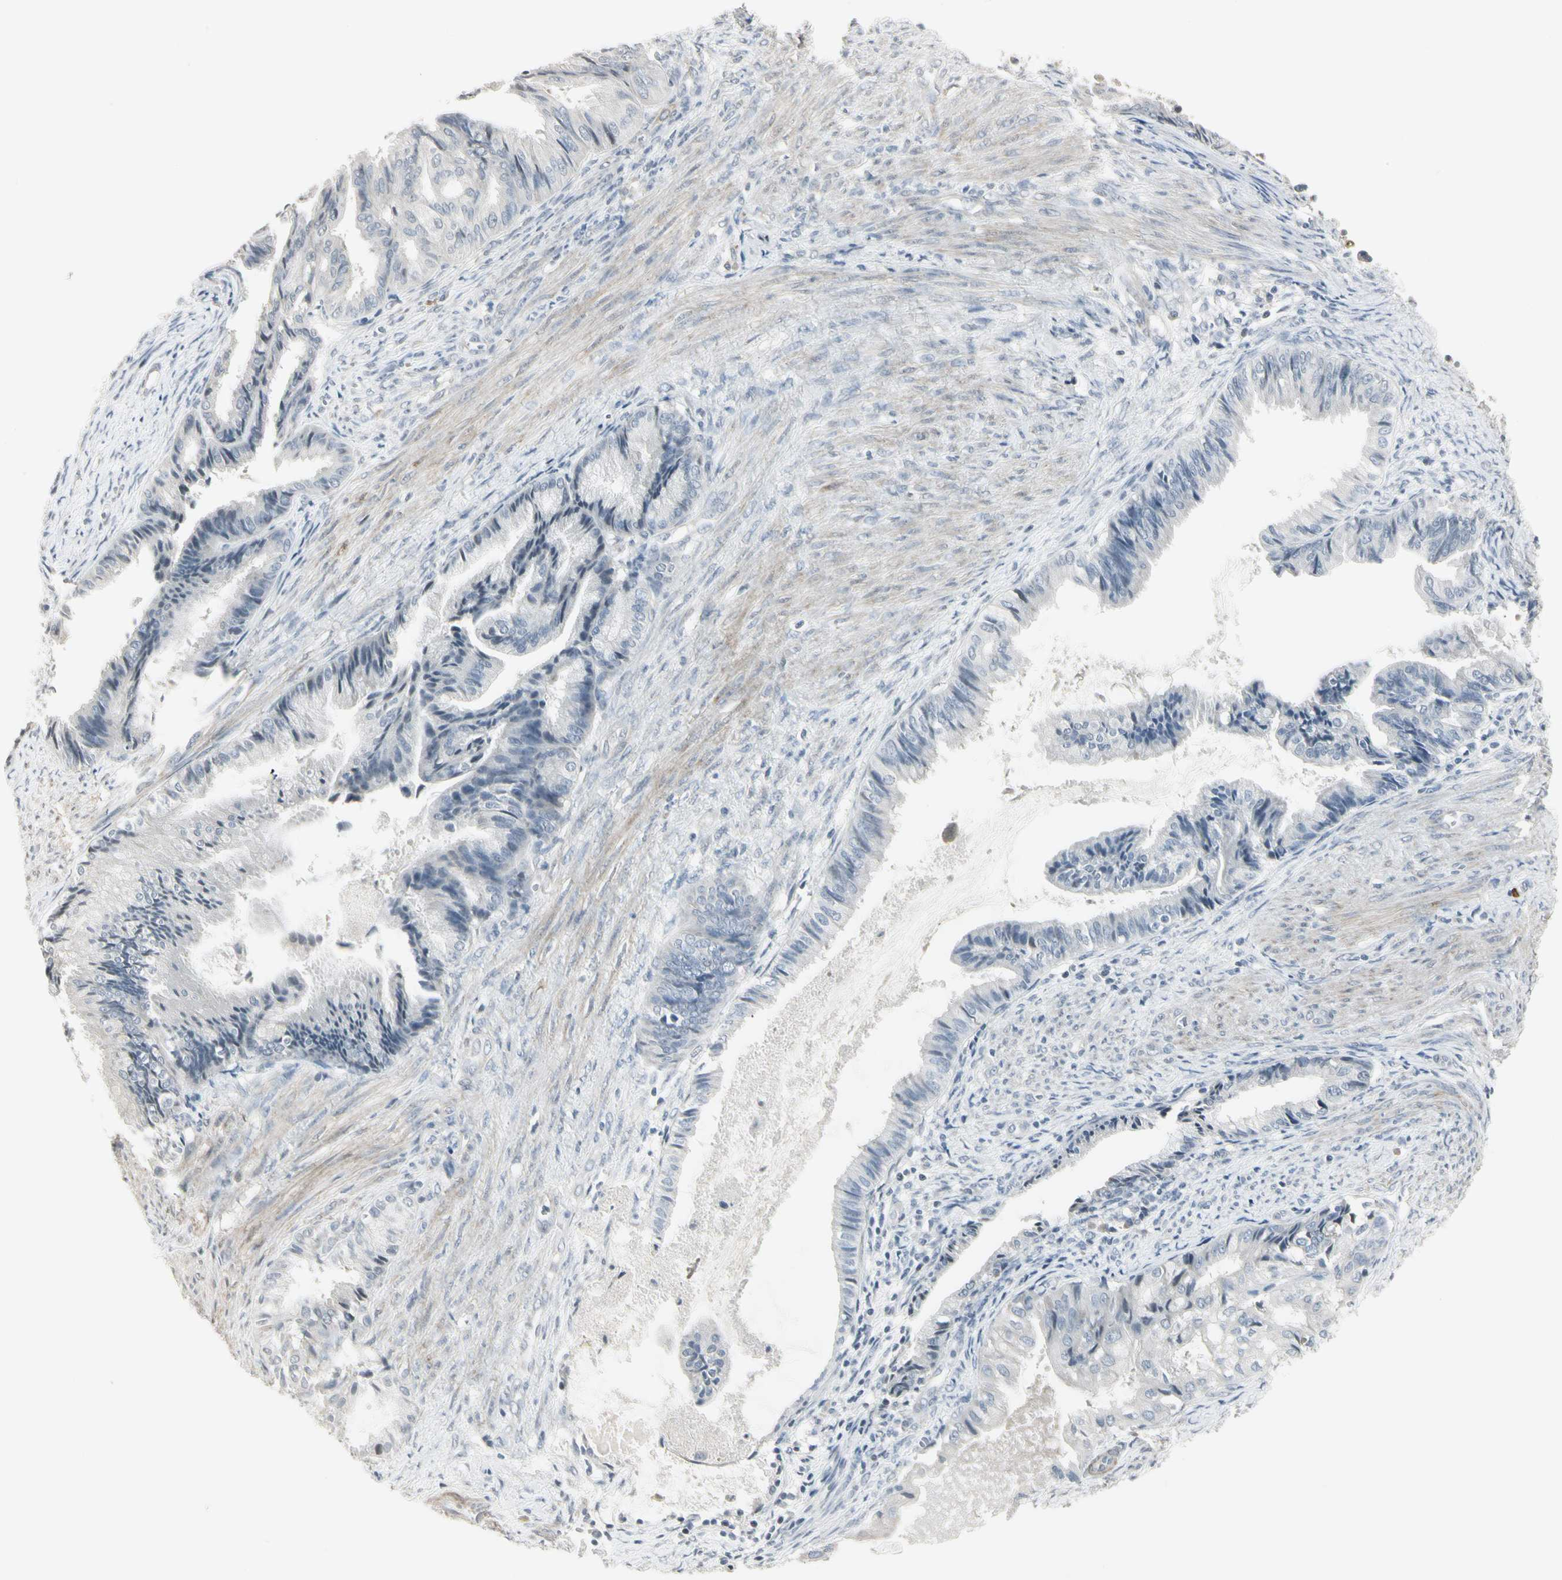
{"staining": {"intensity": "negative", "quantity": "none", "location": "none"}, "tissue": "endometrial cancer", "cell_type": "Tumor cells", "image_type": "cancer", "snomed": [{"axis": "morphology", "description": "Adenocarcinoma, NOS"}, {"axis": "topography", "description": "Endometrium"}], "caption": "Human endometrial cancer (adenocarcinoma) stained for a protein using IHC displays no positivity in tumor cells.", "gene": "DMPK", "patient": {"sex": "female", "age": 86}}